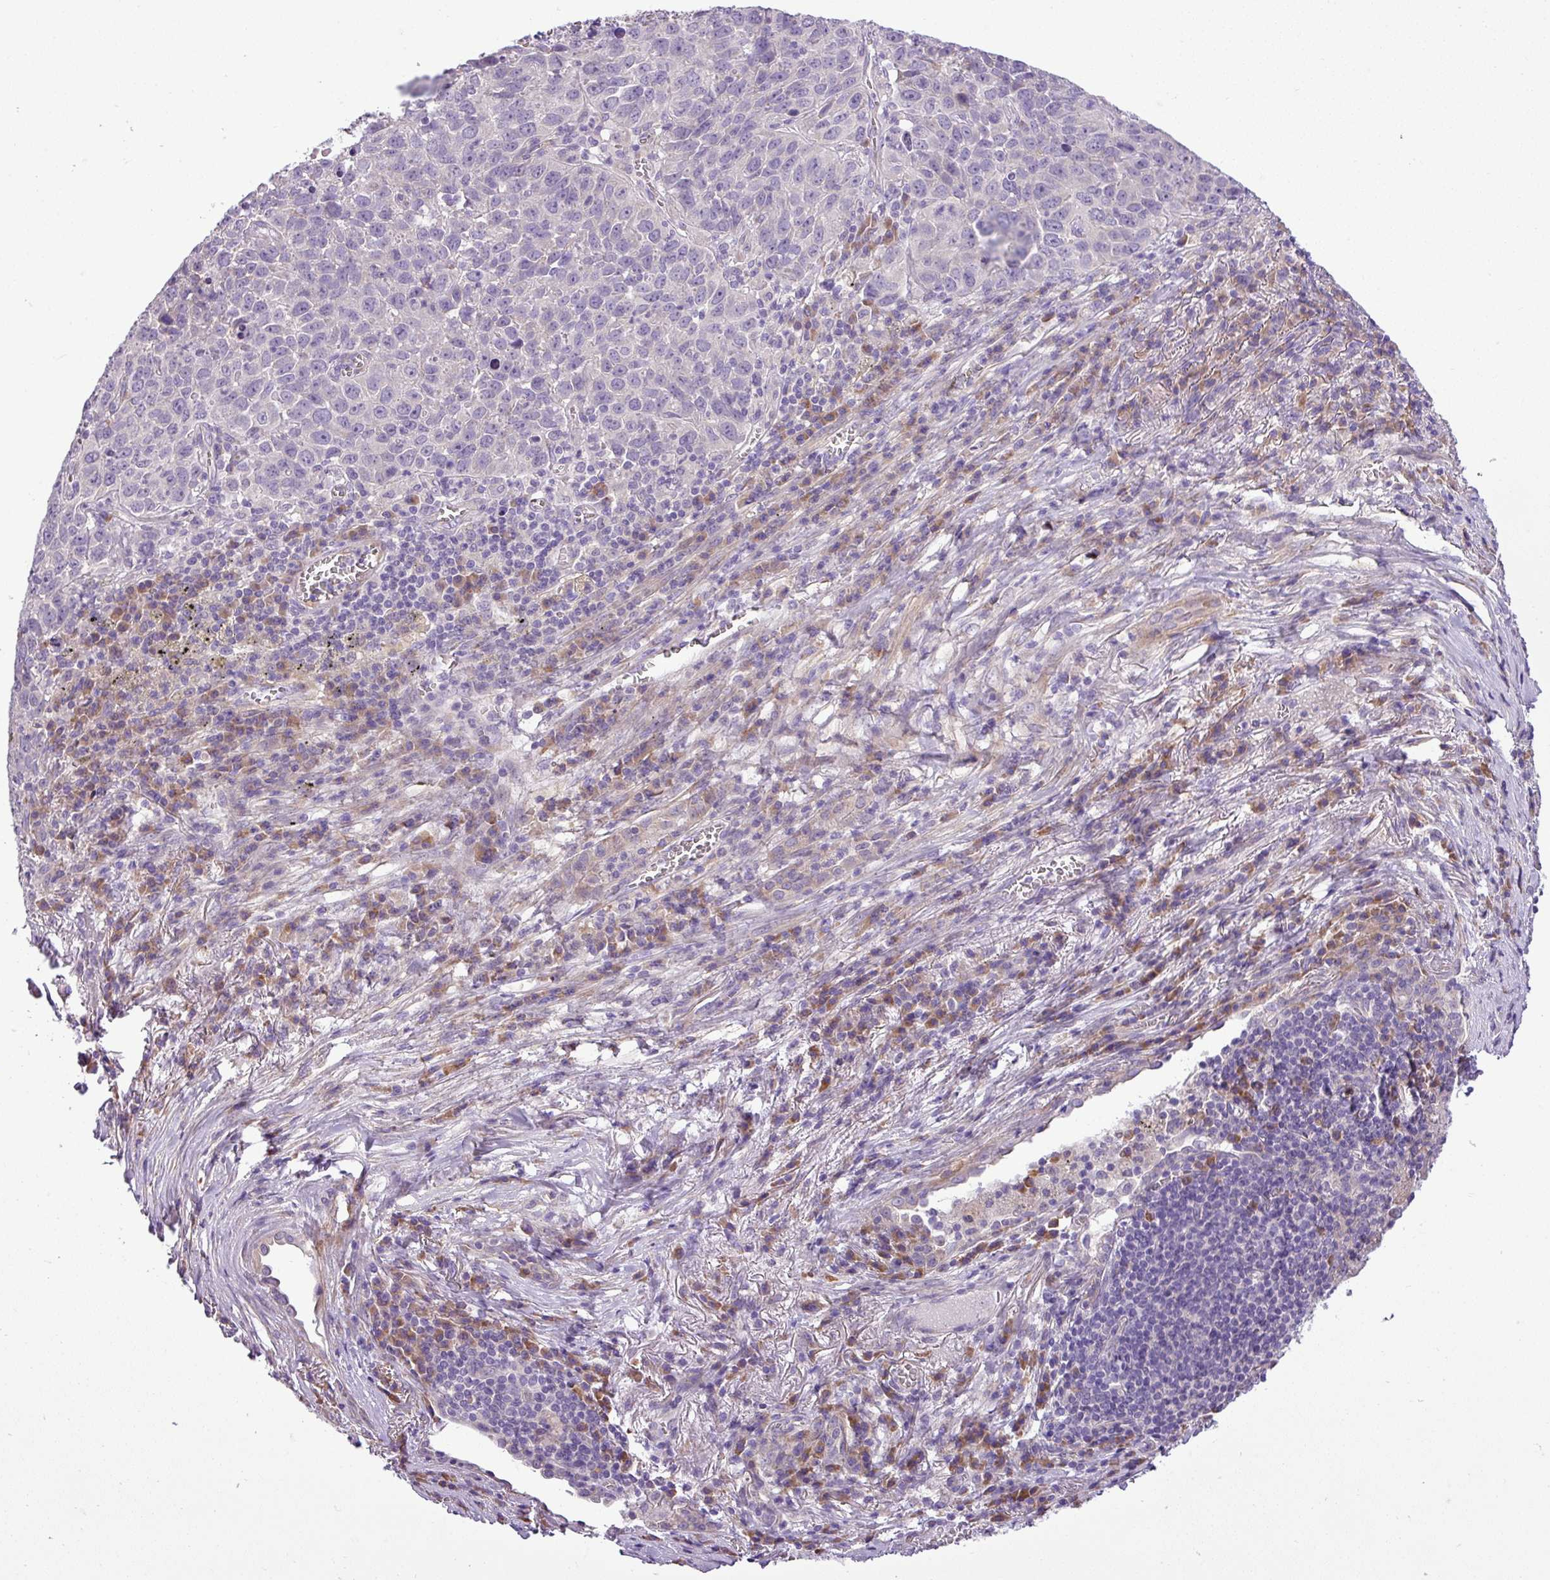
{"staining": {"intensity": "negative", "quantity": "none", "location": "none"}, "tissue": "lung cancer", "cell_type": "Tumor cells", "image_type": "cancer", "snomed": [{"axis": "morphology", "description": "Squamous cell carcinoma, NOS"}, {"axis": "topography", "description": "Lung"}], "caption": "Immunohistochemistry (IHC) micrograph of human lung cancer (squamous cell carcinoma) stained for a protein (brown), which displays no positivity in tumor cells.", "gene": "MOCS3", "patient": {"sex": "male", "age": 76}}